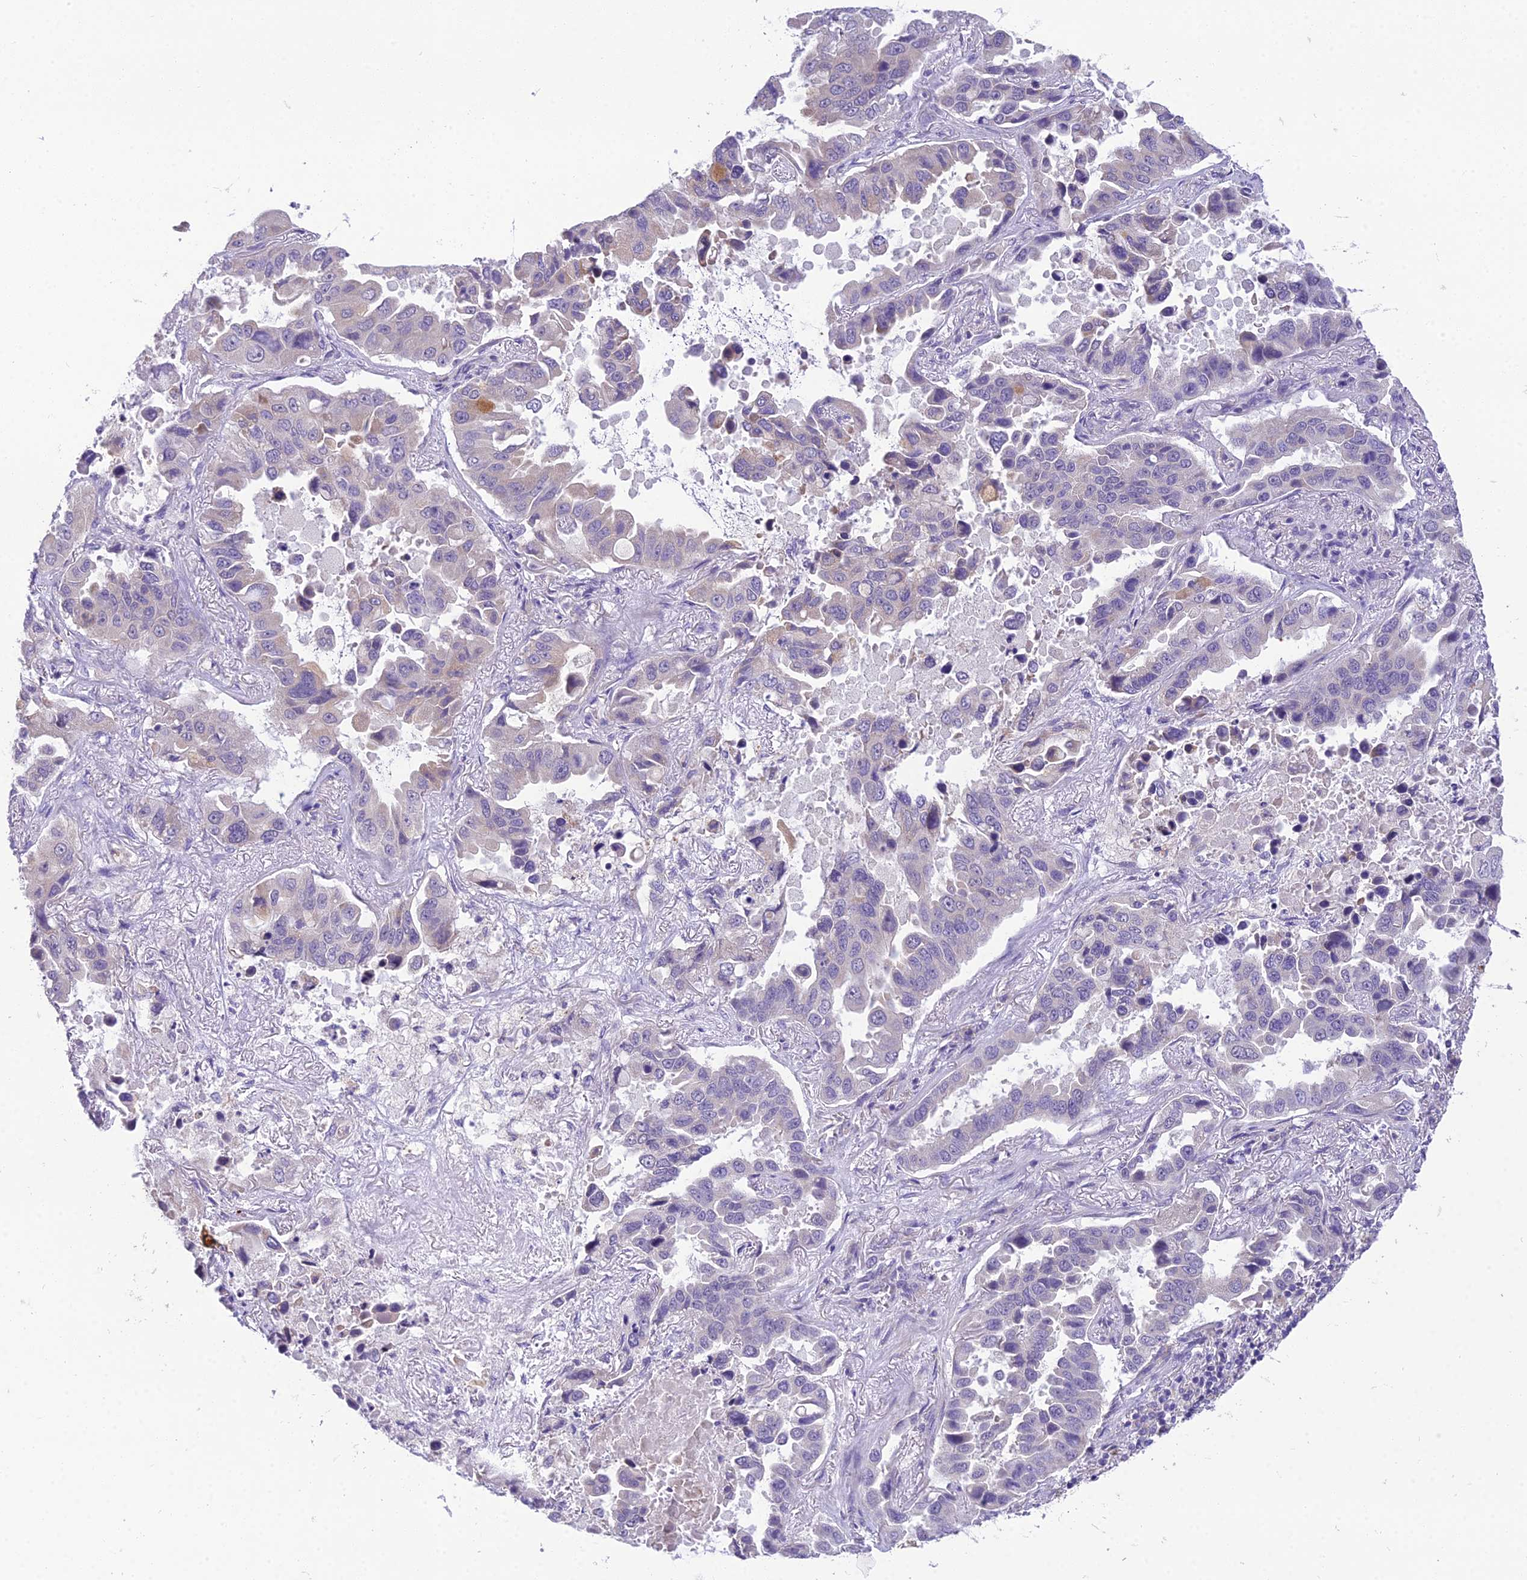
{"staining": {"intensity": "negative", "quantity": "none", "location": "none"}, "tissue": "lung cancer", "cell_type": "Tumor cells", "image_type": "cancer", "snomed": [{"axis": "morphology", "description": "Adenocarcinoma, NOS"}, {"axis": "topography", "description": "Lung"}], "caption": "Tumor cells are negative for brown protein staining in lung cancer (adenocarcinoma).", "gene": "MIIP", "patient": {"sex": "male", "age": 64}}